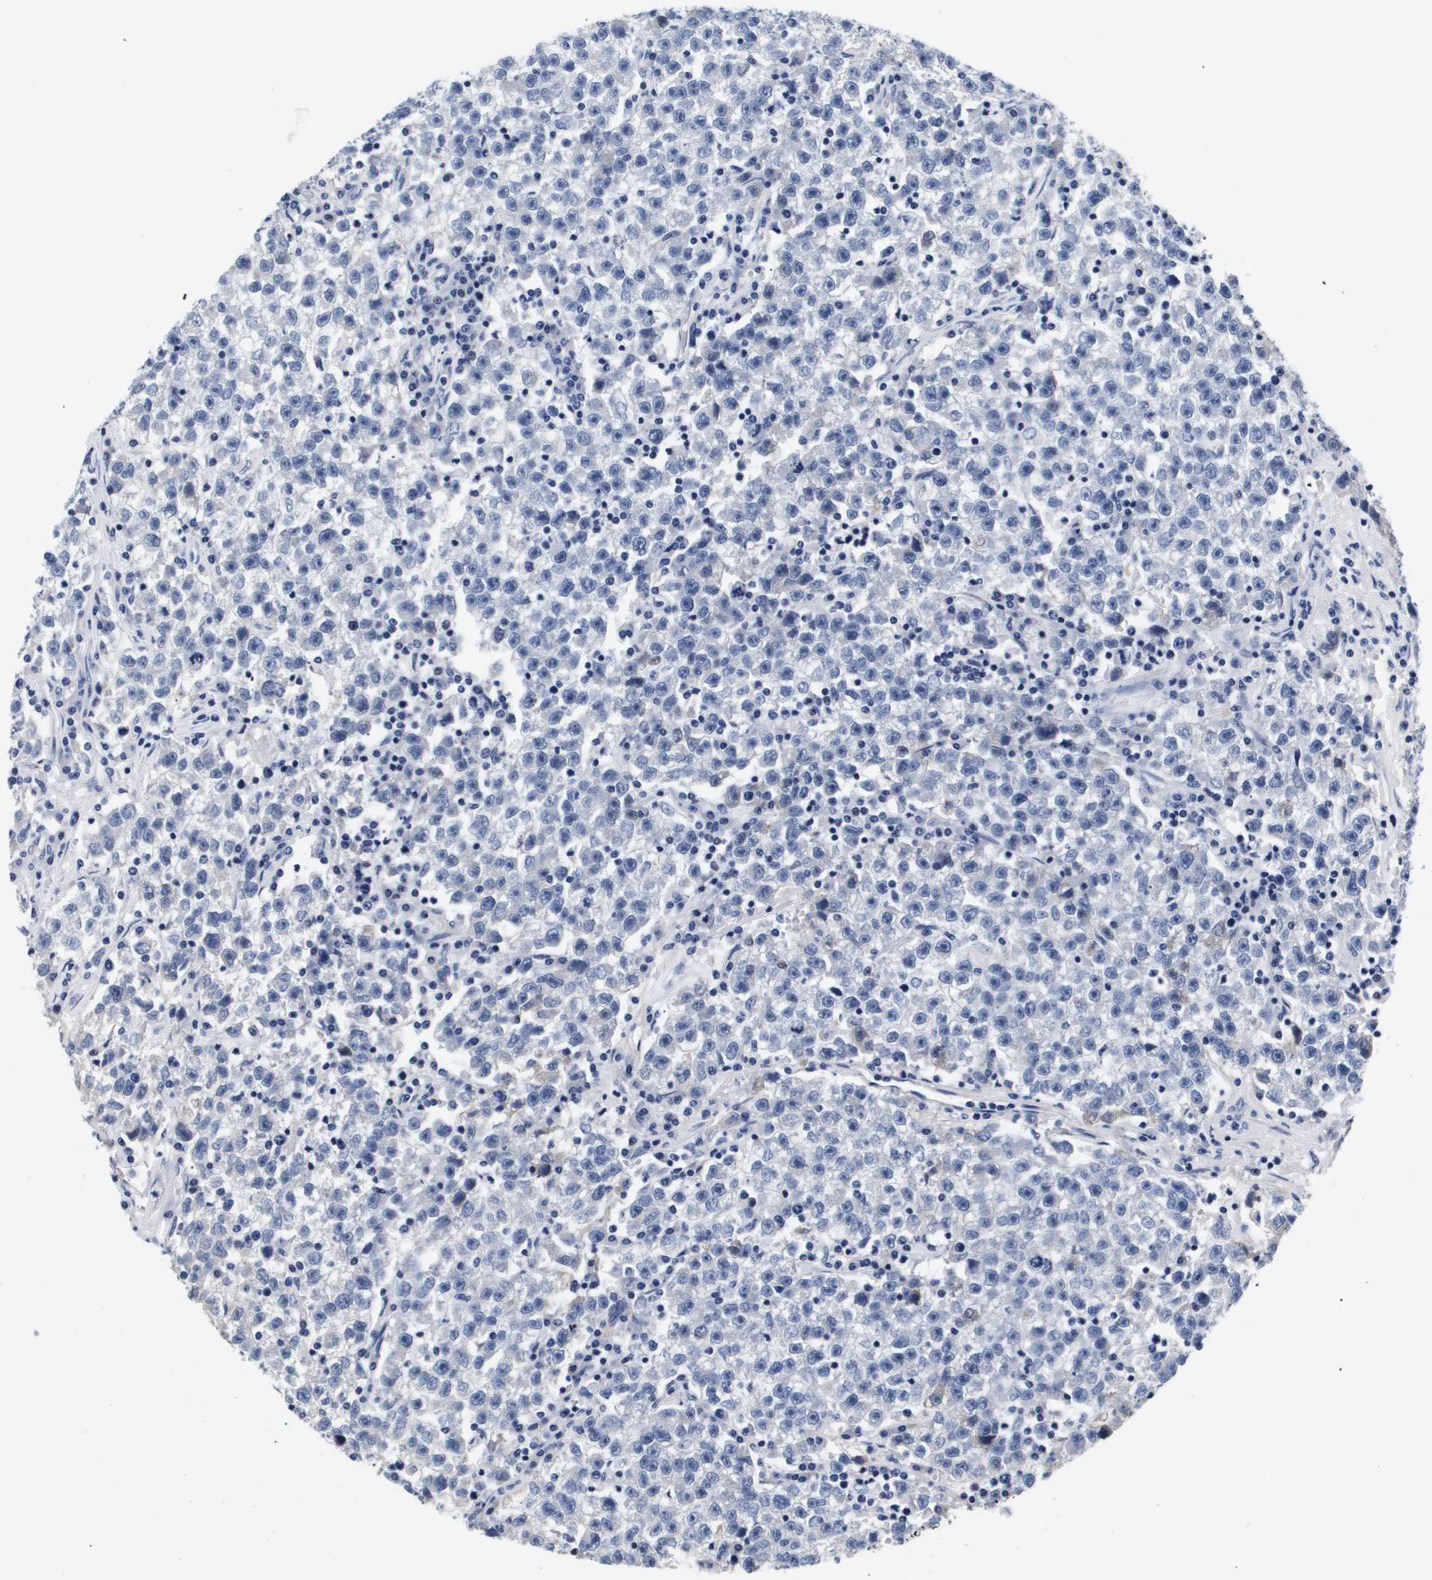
{"staining": {"intensity": "negative", "quantity": "none", "location": "none"}, "tissue": "testis cancer", "cell_type": "Tumor cells", "image_type": "cancer", "snomed": [{"axis": "morphology", "description": "Seminoma, NOS"}, {"axis": "topography", "description": "Testis"}], "caption": "A high-resolution photomicrograph shows IHC staining of seminoma (testis), which exhibits no significant expression in tumor cells.", "gene": "ATP6V0A4", "patient": {"sex": "male", "age": 22}}